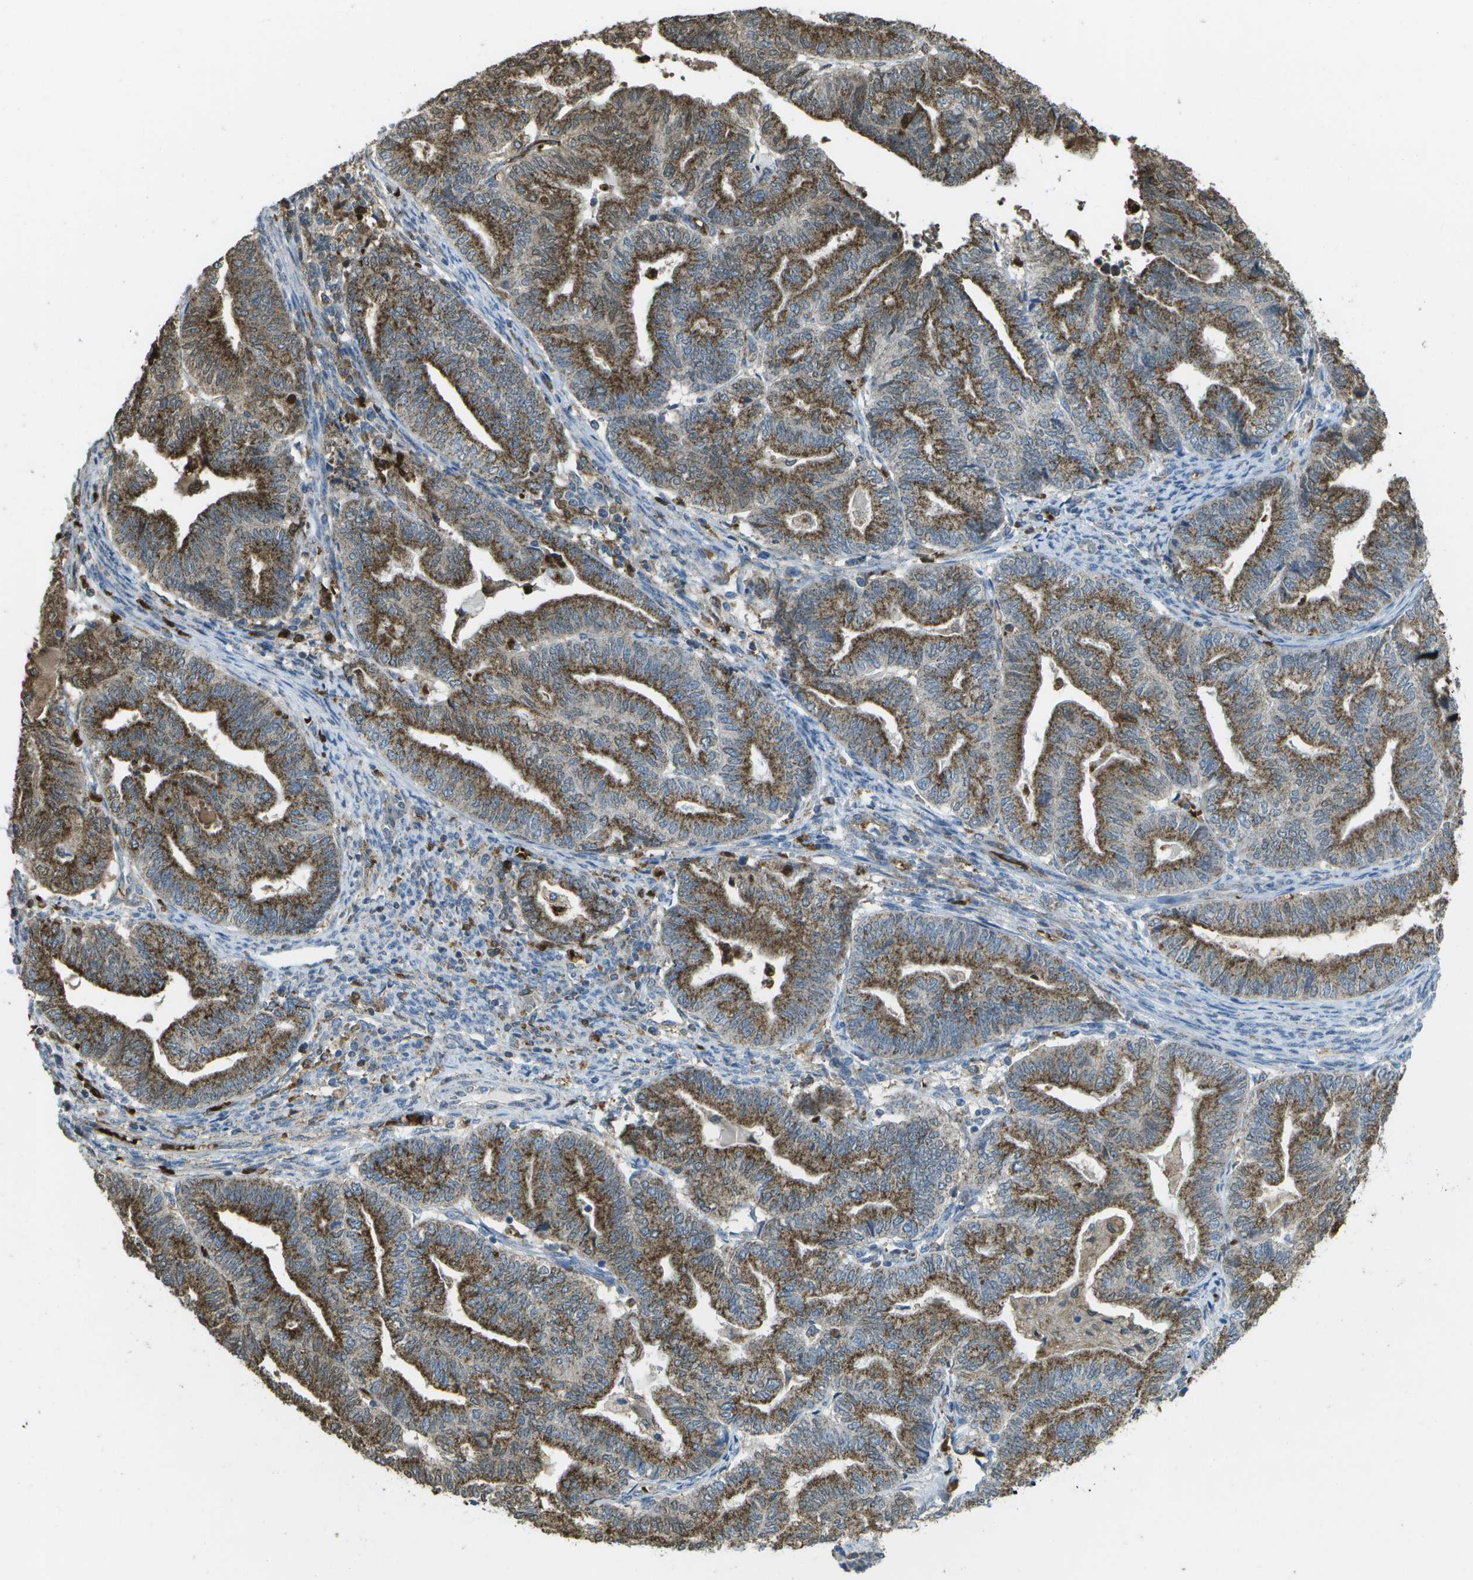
{"staining": {"intensity": "moderate", "quantity": ">75%", "location": "cytoplasmic/membranous"}, "tissue": "endometrial cancer", "cell_type": "Tumor cells", "image_type": "cancer", "snomed": [{"axis": "morphology", "description": "Adenocarcinoma, NOS"}, {"axis": "topography", "description": "Endometrium"}], "caption": "The micrograph displays a brown stain indicating the presence of a protein in the cytoplasmic/membranous of tumor cells in endometrial adenocarcinoma. (brown staining indicates protein expression, while blue staining denotes nuclei).", "gene": "CACHD1", "patient": {"sex": "female", "age": 79}}